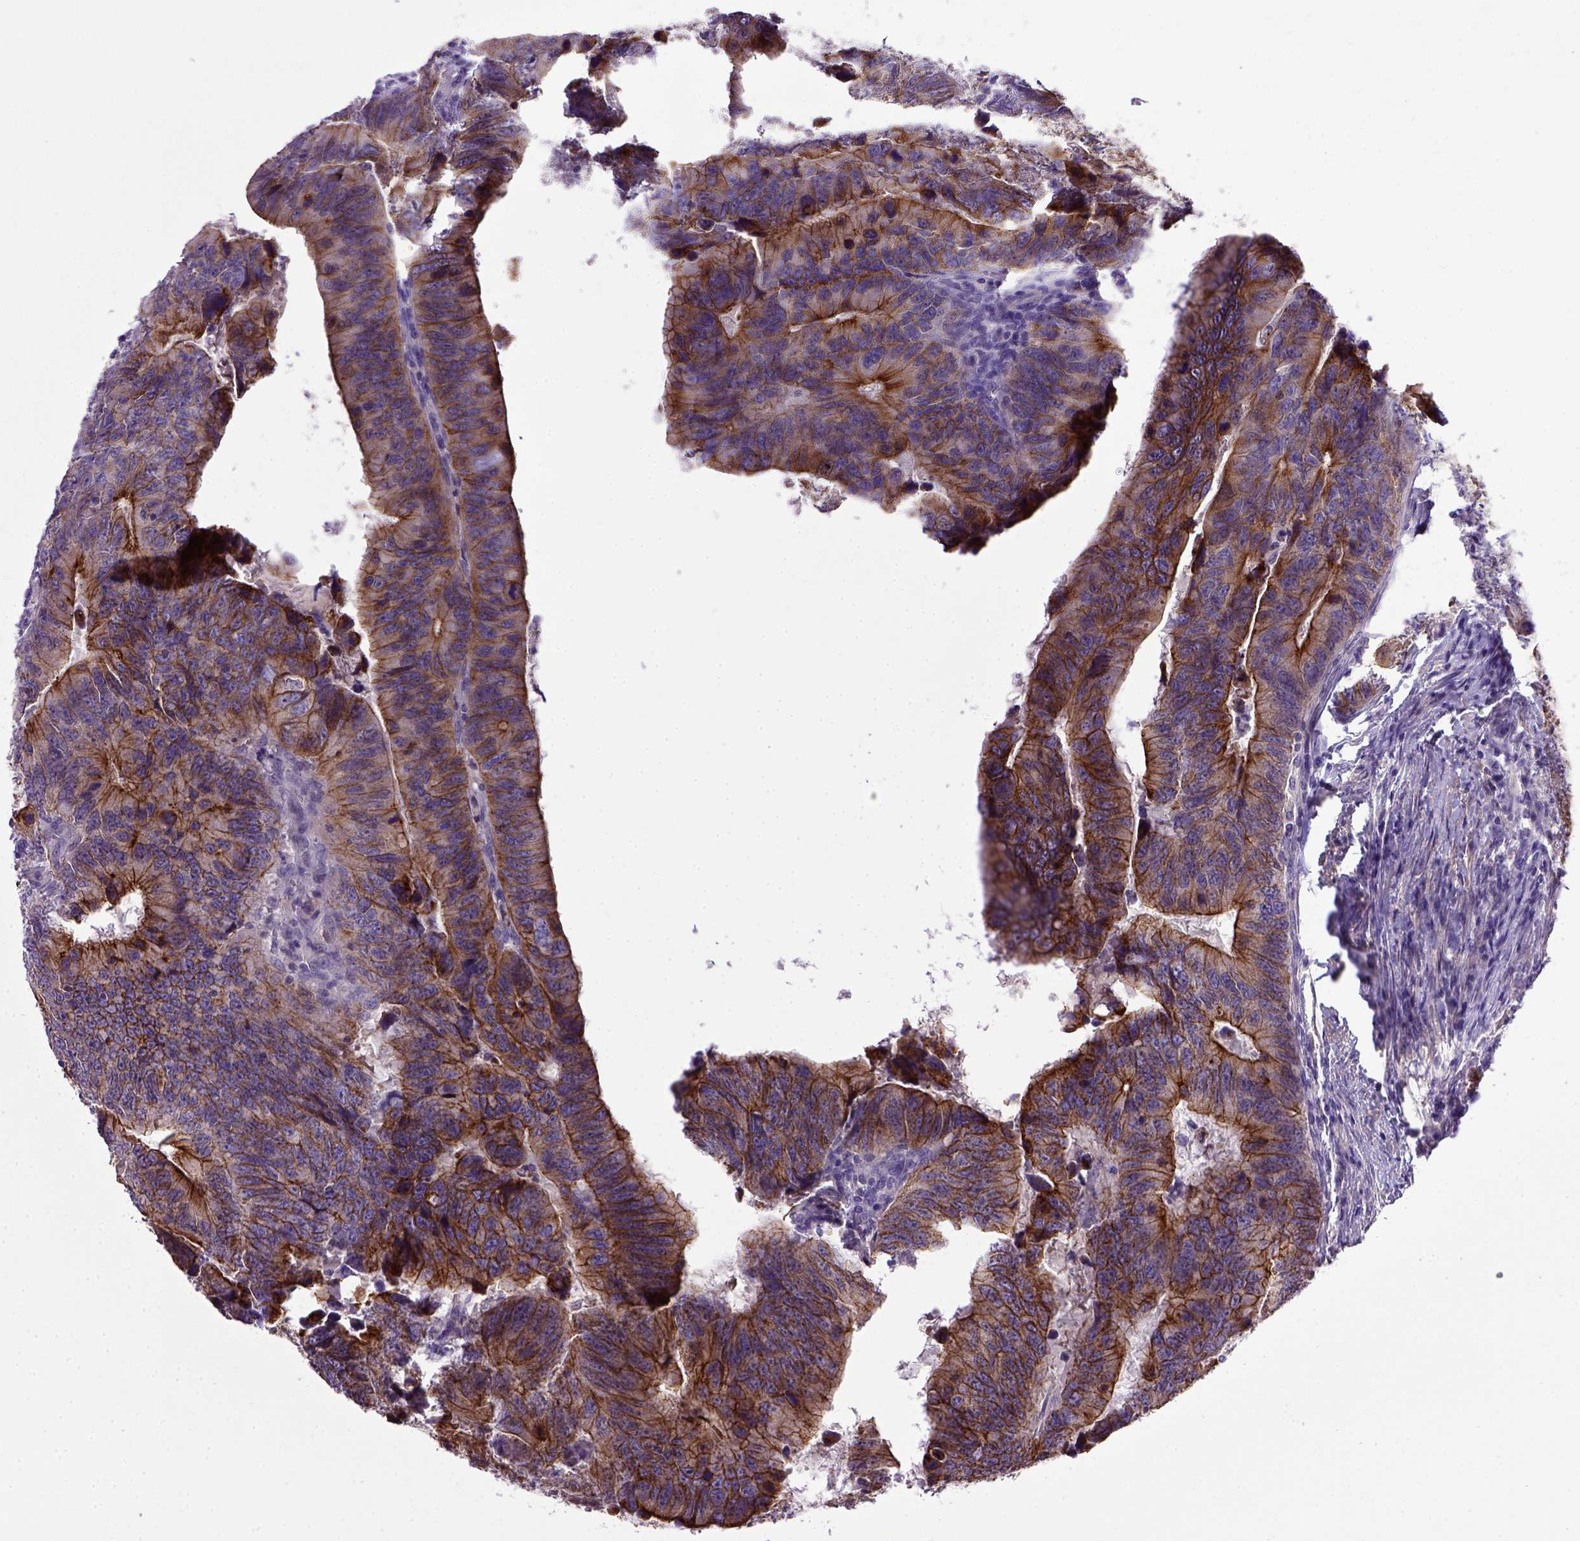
{"staining": {"intensity": "strong", "quantity": ">75%", "location": "cytoplasmic/membranous"}, "tissue": "colorectal cancer", "cell_type": "Tumor cells", "image_type": "cancer", "snomed": [{"axis": "morphology", "description": "Adenocarcinoma, NOS"}, {"axis": "topography", "description": "Colon"}], "caption": "About >75% of tumor cells in human colorectal cancer exhibit strong cytoplasmic/membranous protein positivity as visualized by brown immunohistochemical staining.", "gene": "CDH1", "patient": {"sex": "female", "age": 82}}